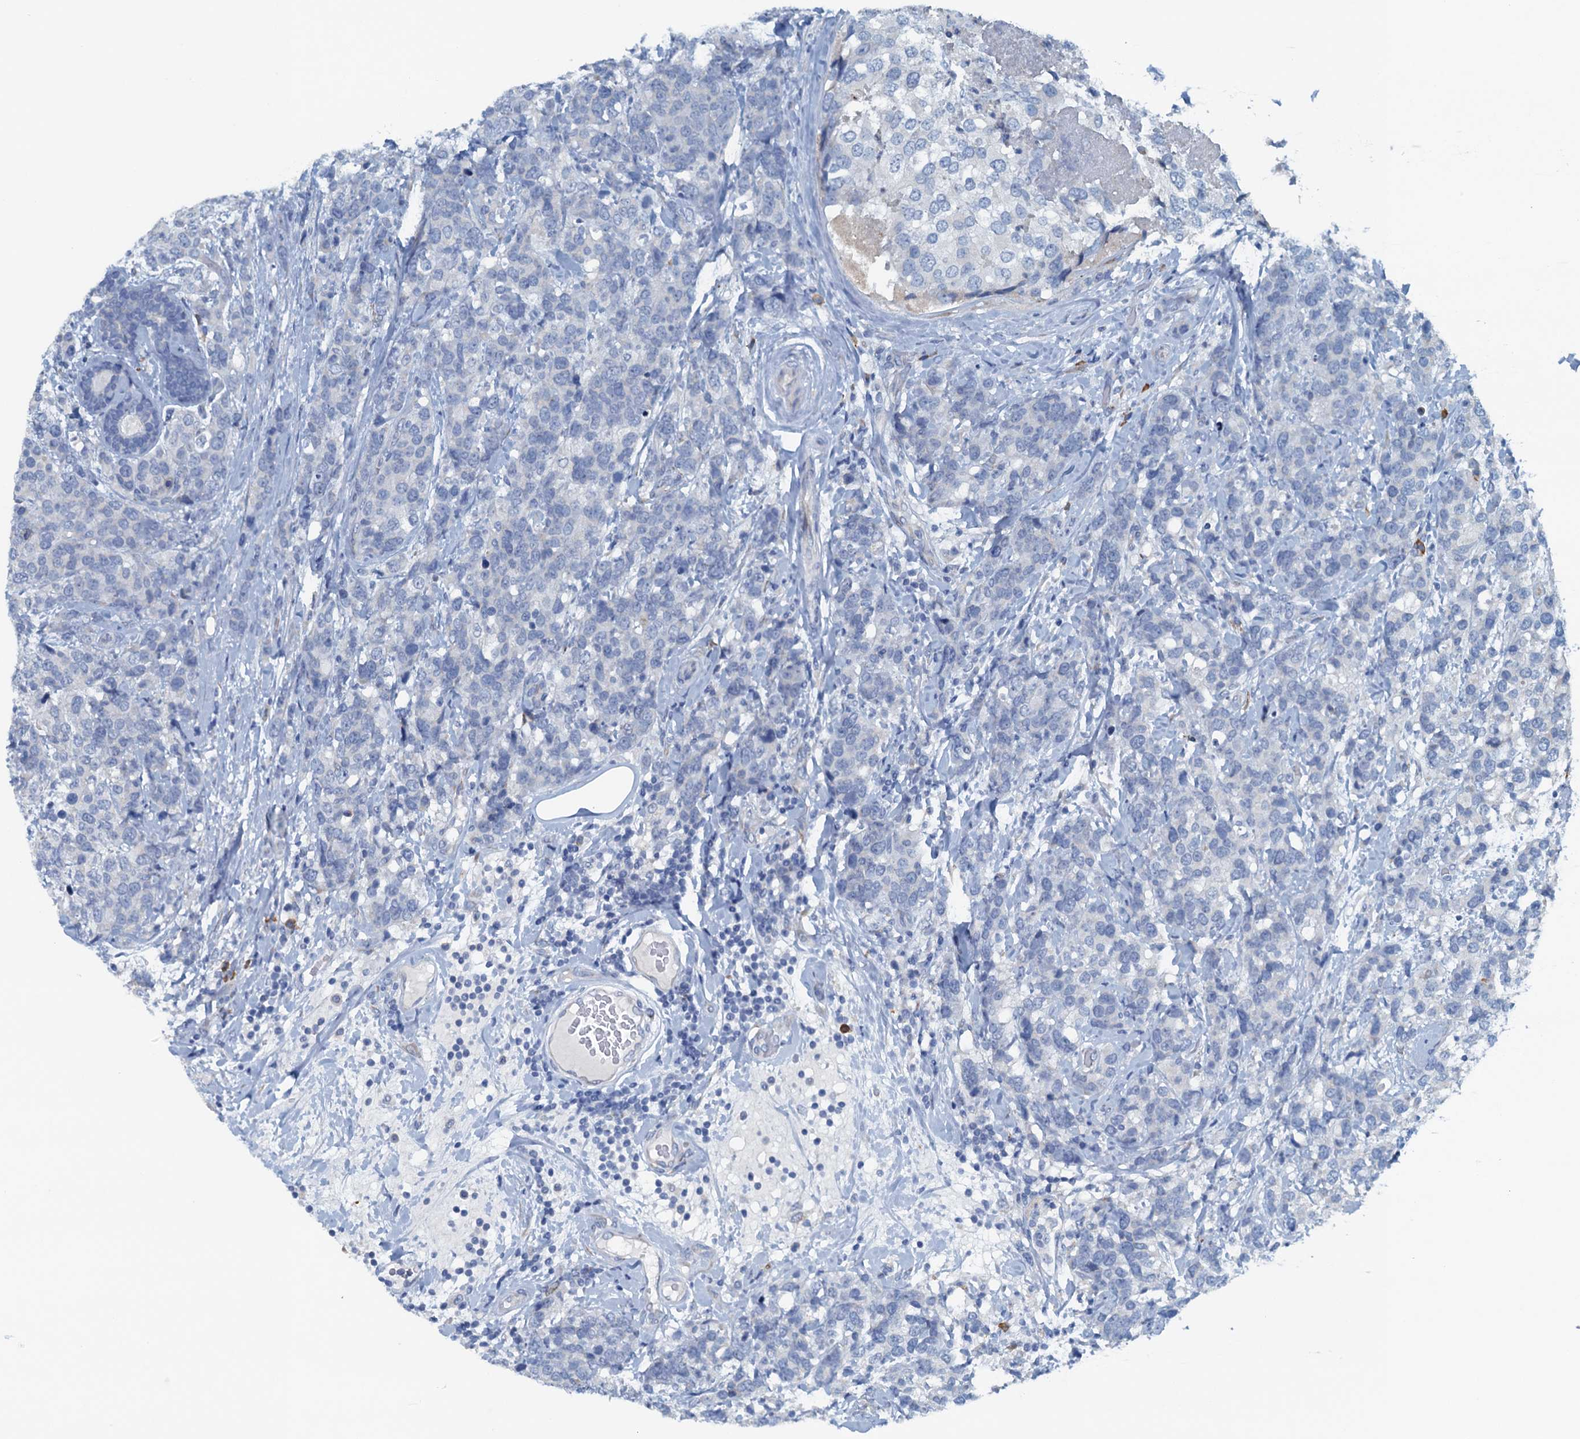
{"staining": {"intensity": "negative", "quantity": "none", "location": "none"}, "tissue": "breast cancer", "cell_type": "Tumor cells", "image_type": "cancer", "snomed": [{"axis": "morphology", "description": "Lobular carcinoma"}, {"axis": "topography", "description": "Breast"}], "caption": "IHC of breast cancer displays no staining in tumor cells.", "gene": "CBLIF", "patient": {"sex": "female", "age": 59}}